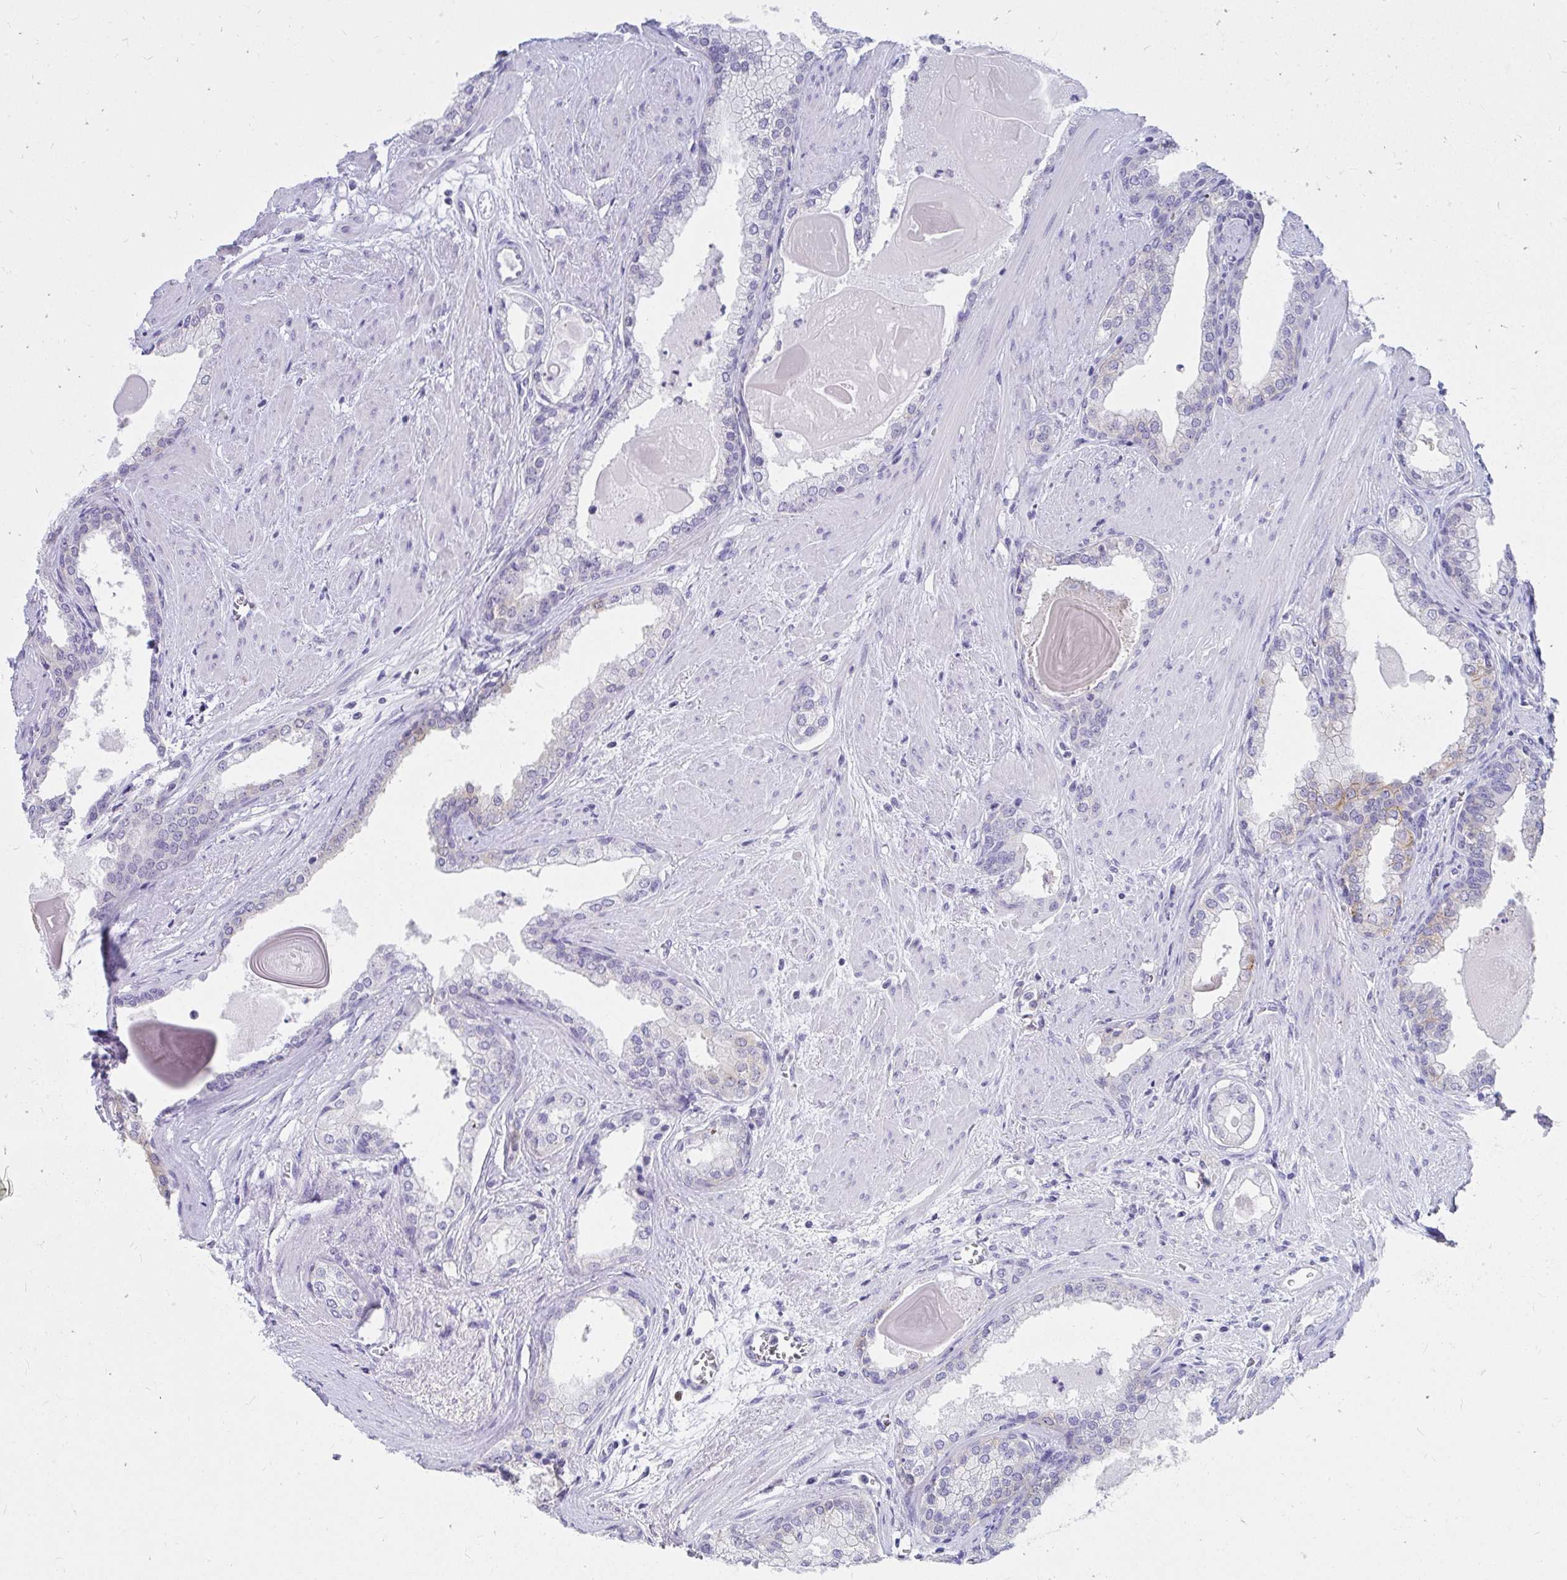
{"staining": {"intensity": "negative", "quantity": "none", "location": "none"}, "tissue": "prostate cancer", "cell_type": "Tumor cells", "image_type": "cancer", "snomed": [{"axis": "morphology", "description": "Adenocarcinoma, Low grade"}, {"axis": "topography", "description": "Prostate"}], "caption": "Immunohistochemistry (IHC) of human prostate adenocarcinoma (low-grade) reveals no positivity in tumor cells. Brightfield microscopy of IHC stained with DAB (brown) and hematoxylin (blue), captured at high magnification.", "gene": "C19orf81", "patient": {"sex": "male", "age": 64}}